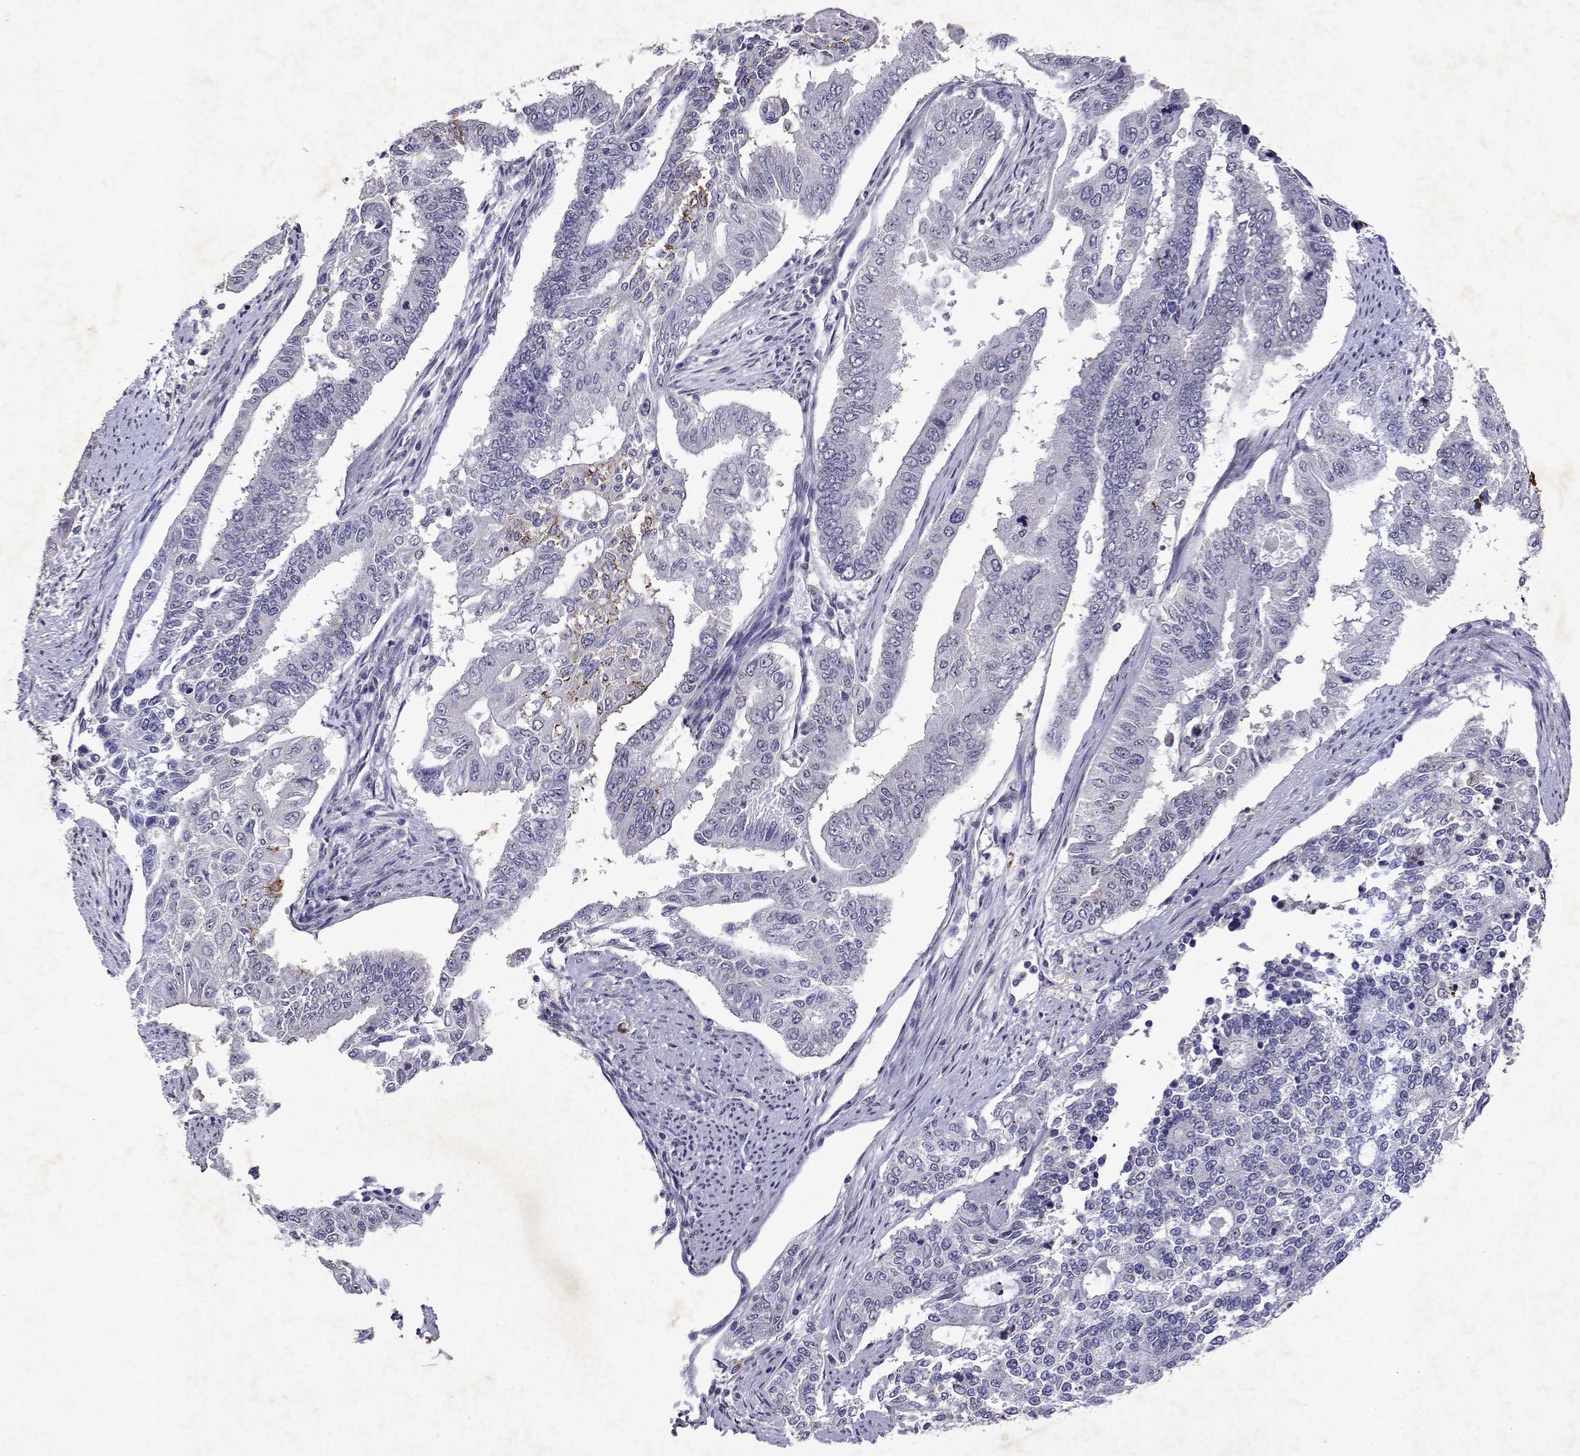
{"staining": {"intensity": "negative", "quantity": "none", "location": "none"}, "tissue": "endometrial cancer", "cell_type": "Tumor cells", "image_type": "cancer", "snomed": [{"axis": "morphology", "description": "Adenocarcinoma, NOS"}, {"axis": "topography", "description": "Uterus"}], "caption": "Immunohistochemical staining of human adenocarcinoma (endometrial) demonstrates no significant positivity in tumor cells.", "gene": "DUSP28", "patient": {"sex": "female", "age": 59}}